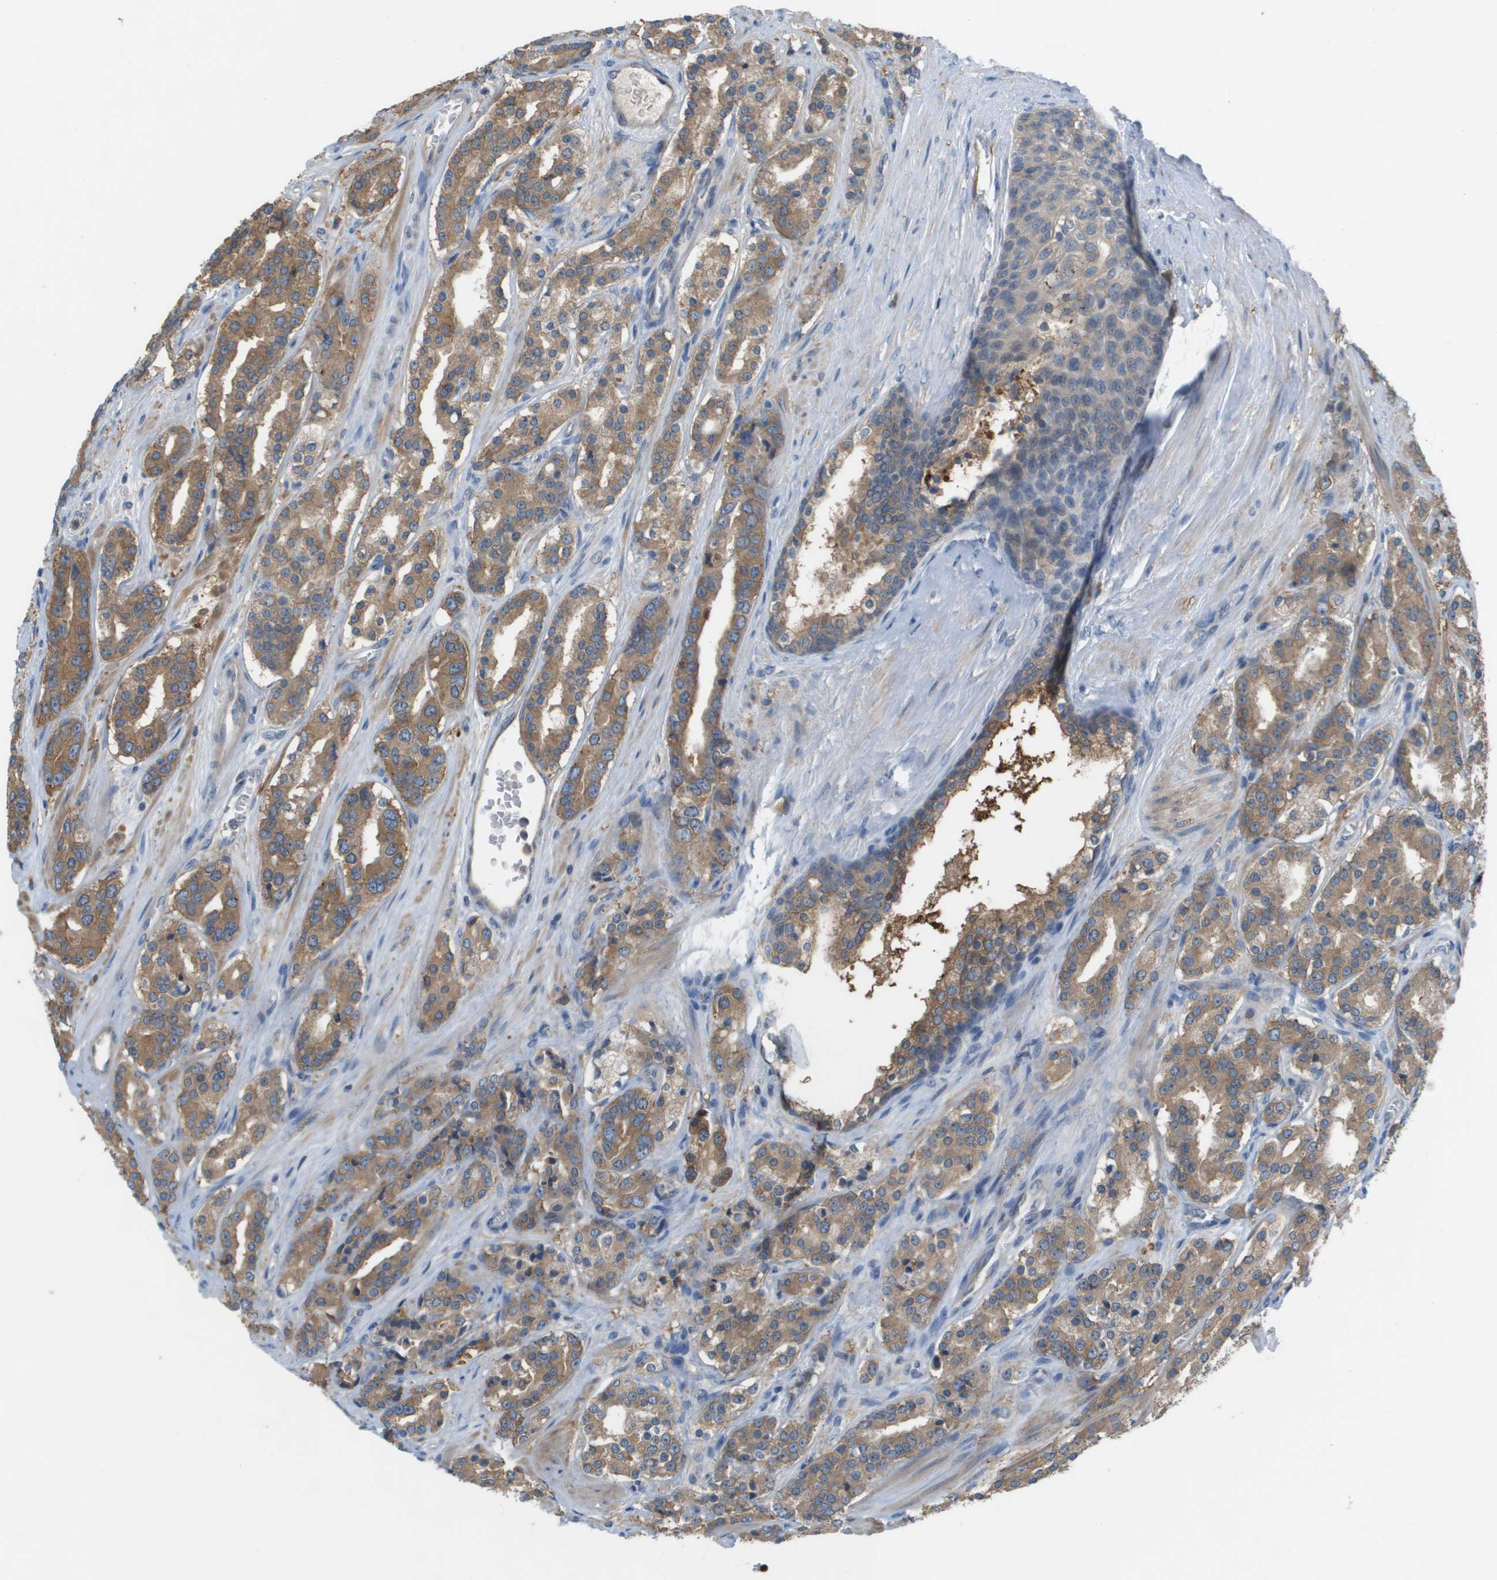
{"staining": {"intensity": "moderate", "quantity": ">75%", "location": "cytoplasmic/membranous"}, "tissue": "prostate cancer", "cell_type": "Tumor cells", "image_type": "cancer", "snomed": [{"axis": "morphology", "description": "Adenocarcinoma, High grade"}, {"axis": "topography", "description": "Prostate"}], "caption": "Protein staining of prostate cancer (adenocarcinoma (high-grade)) tissue demonstrates moderate cytoplasmic/membranous positivity in about >75% of tumor cells.", "gene": "UBA5", "patient": {"sex": "male", "age": 60}}